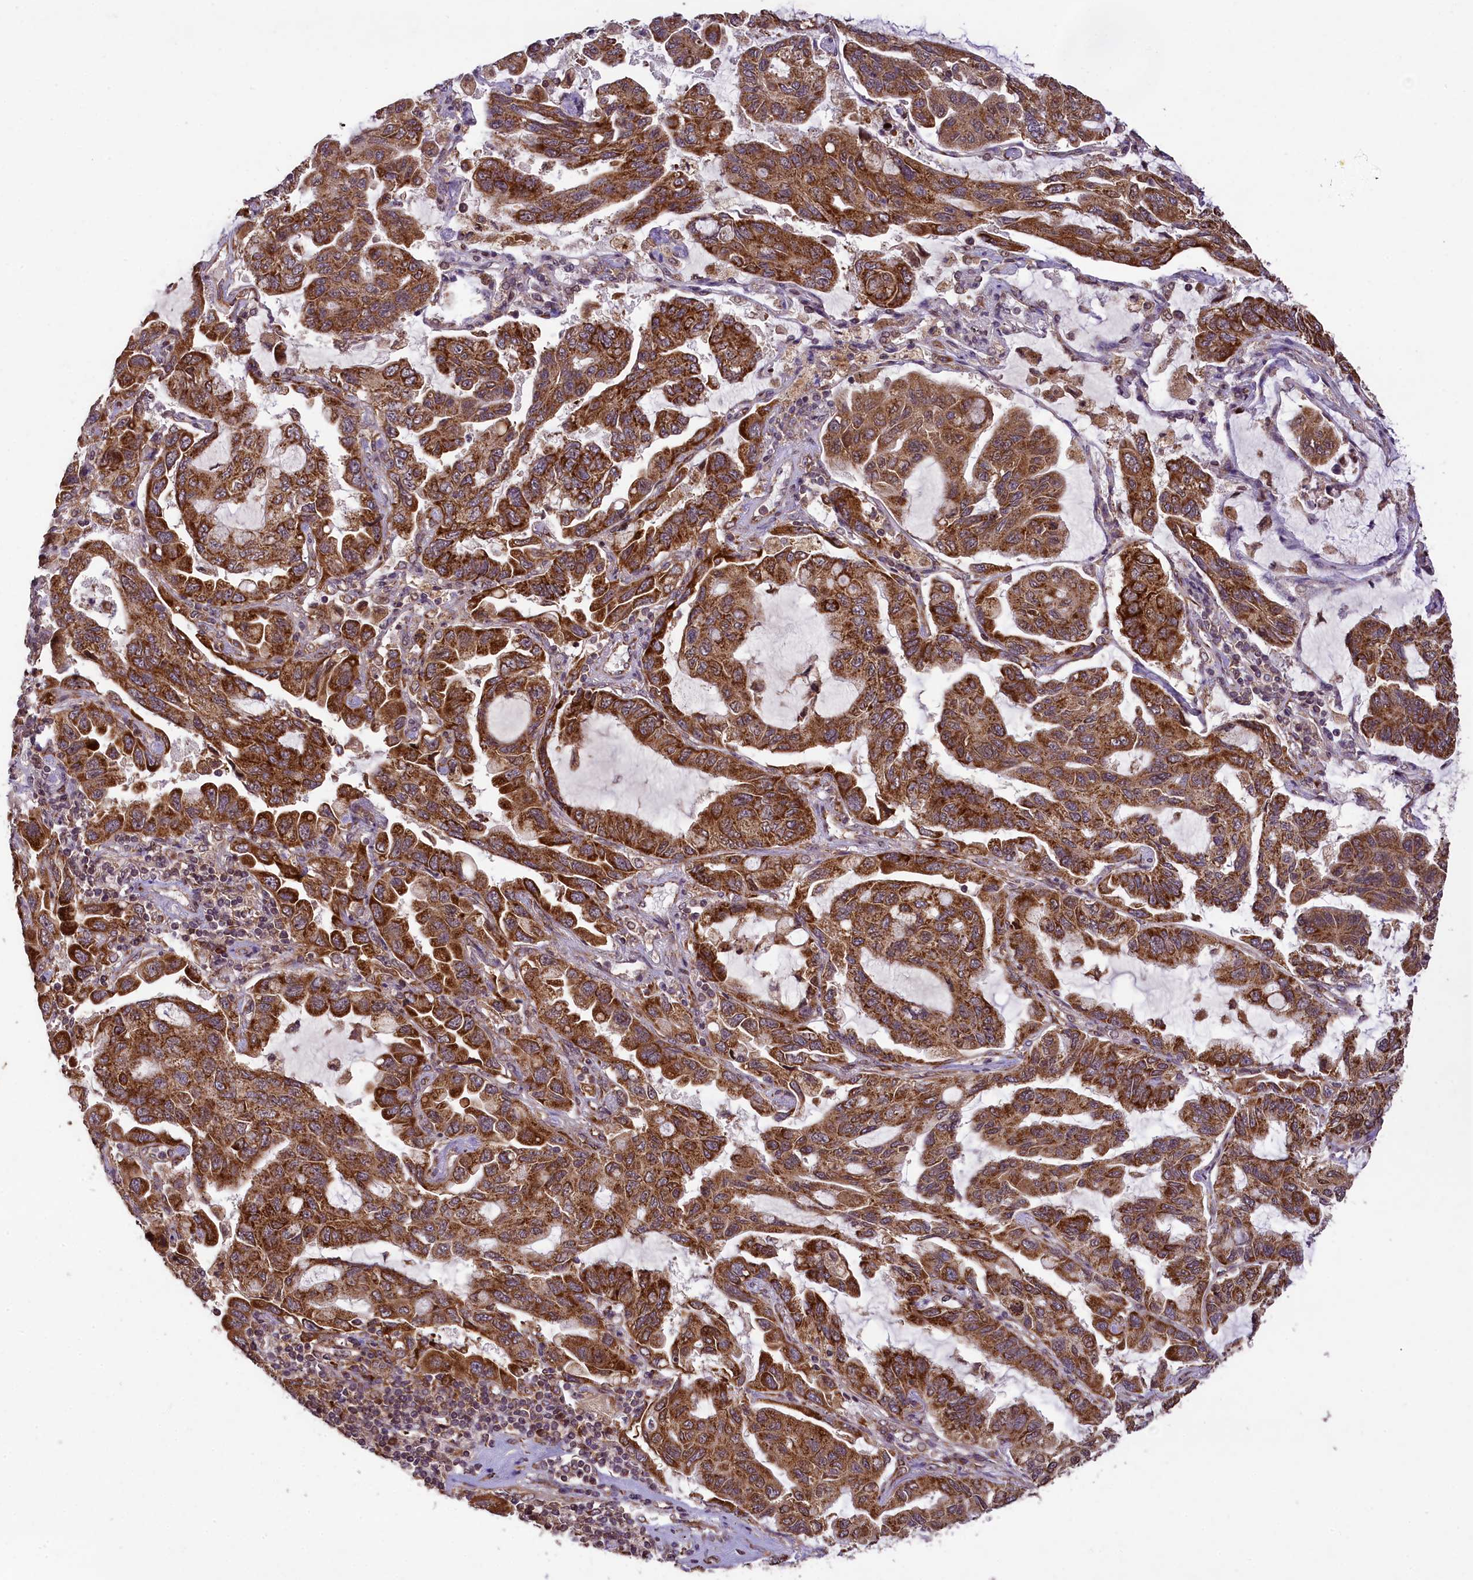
{"staining": {"intensity": "strong", "quantity": ">75%", "location": "cytoplasmic/membranous"}, "tissue": "lung cancer", "cell_type": "Tumor cells", "image_type": "cancer", "snomed": [{"axis": "morphology", "description": "Adenocarcinoma, NOS"}, {"axis": "topography", "description": "Lung"}], "caption": "Lung adenocarcinoma stained for a protein (brown) displays strong cytoplasmic/membranous positive staining in about >75% of tumor cells.", "gene": "LARP4", "patient": {"sex": "male", "age": 64}}